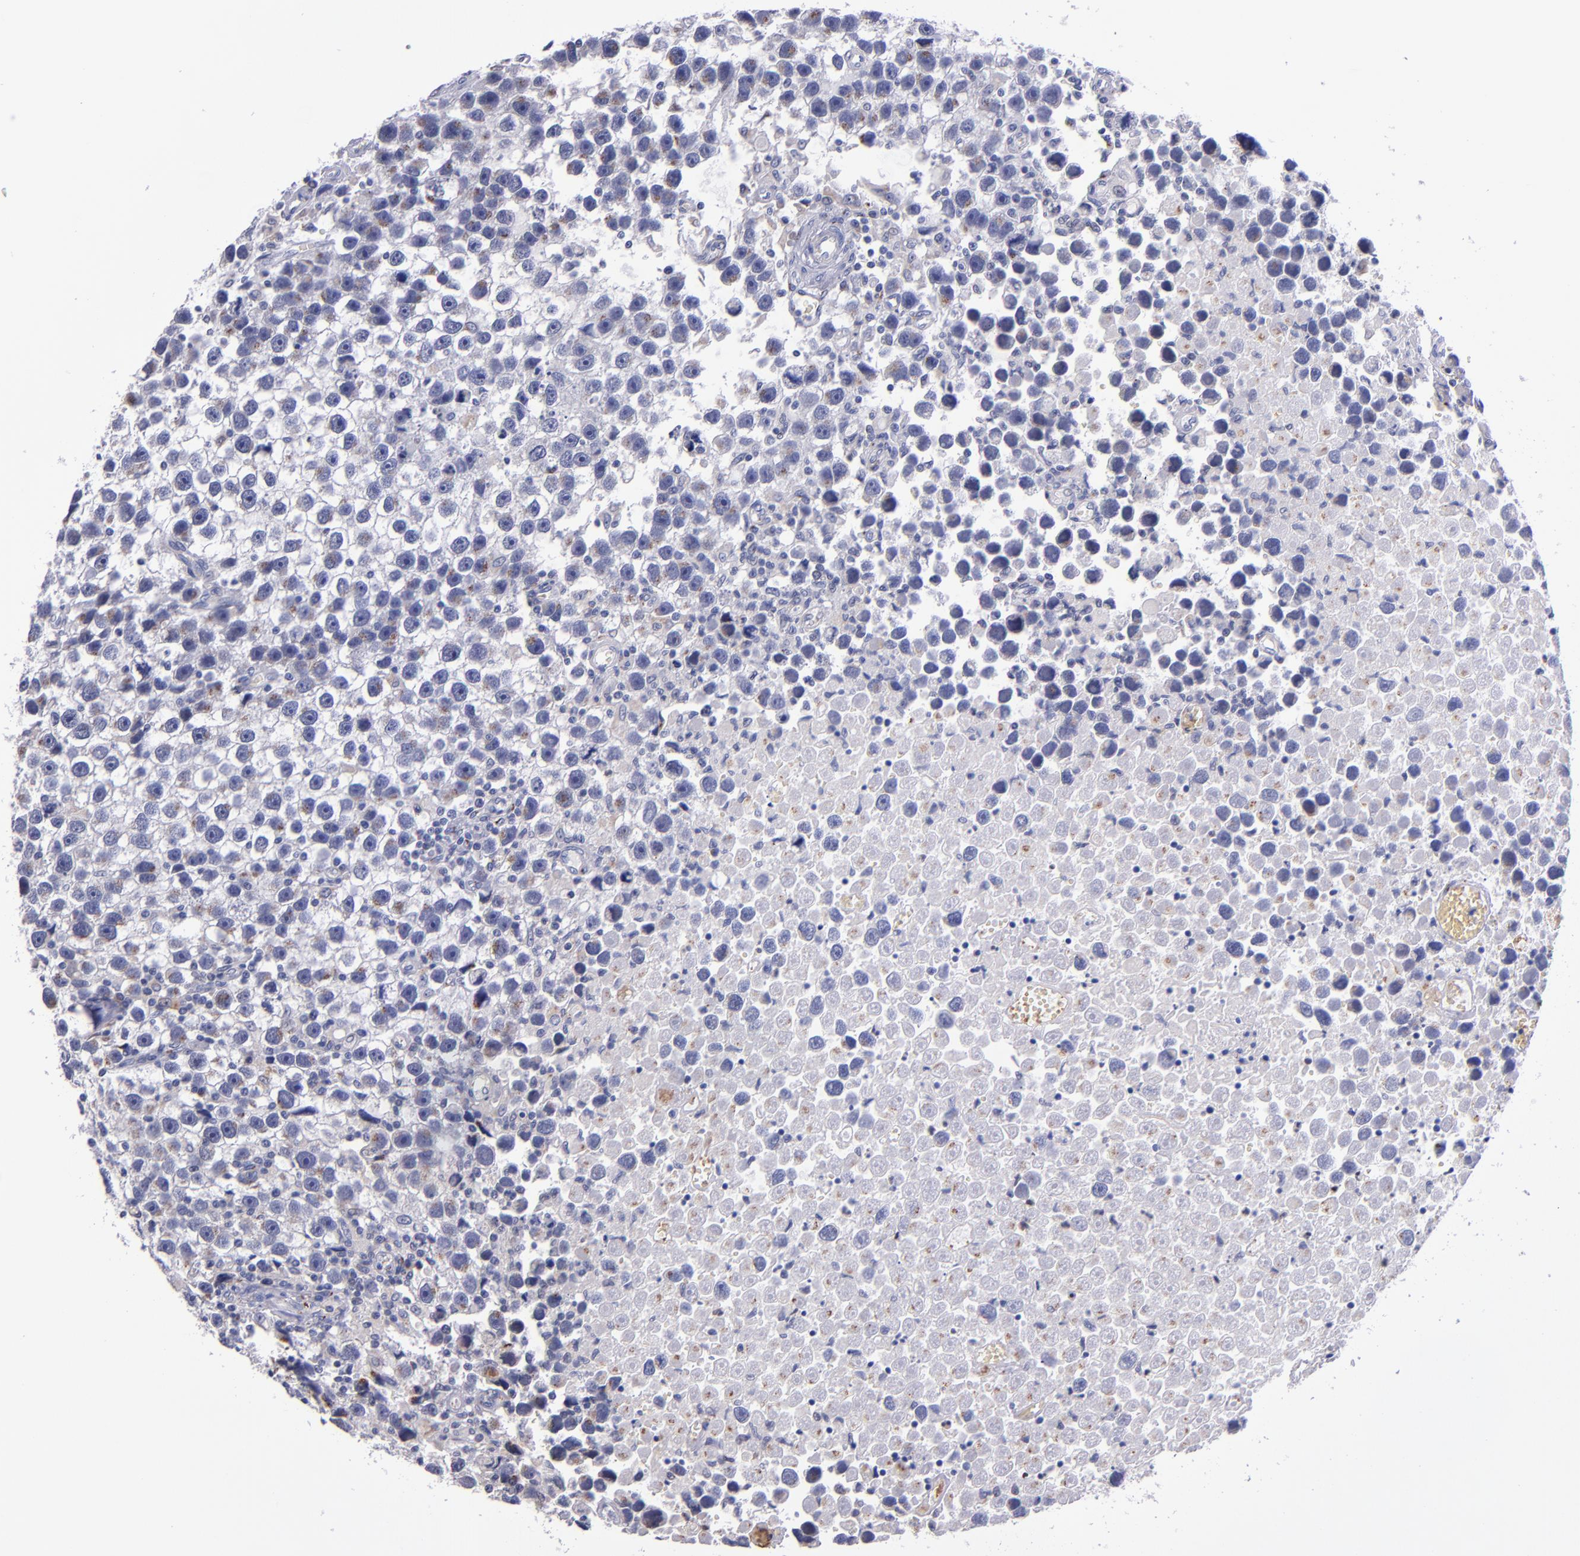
{"staining": {"intensity": "weak", "quantity": "<25%", "location": "cytoplasmic/membranous"}, "tissue": "testis cancer", "cell_type": "Tumor cells", "image_type": "cancer", "snomed": [{"axis": "morphology", "description": "Seminoma, NOS"}, {"axis": "topography", "description": "Testis"}], "caption": "There is no significant expression in tumor cells of testis cancer.", "gene": "RAB41", "patient": {"sex": "male", "age": 43}}